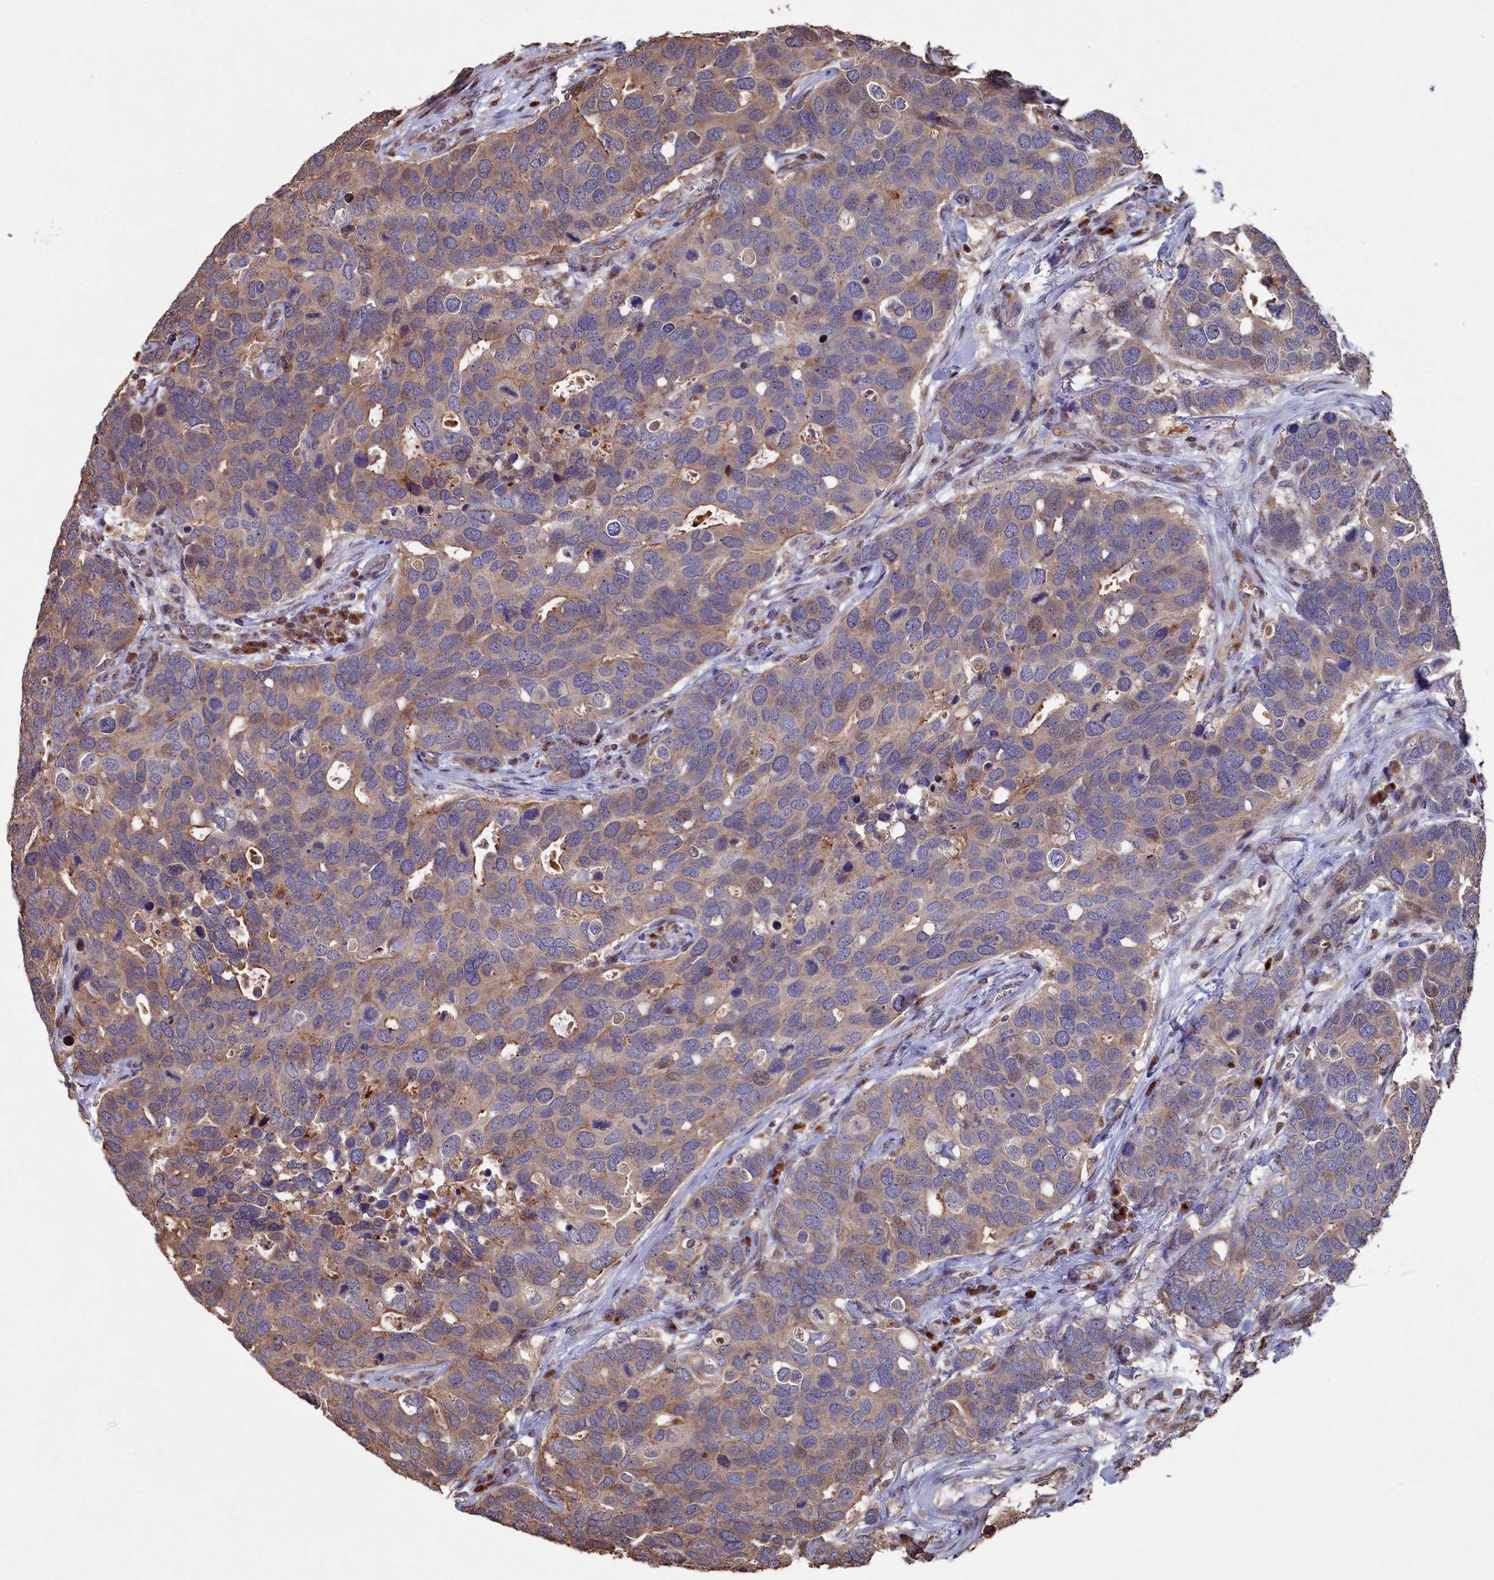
{"staining": {"intensity": "weak", "quantity": ">75%", "location": "cytoplasmic/membranous"}, "tissue": "breast cancer", "cell_type": "Tumor cells", "image_type": "cancer", "snomed": [{"axis": "morphology", "description": "Duct carcinoma"}, {"axis": "topography", "description": "Breast"}], "caption": "Brown immunohistochemical staining in breast infiltrating ductal carcinoma exhibits weak cytoplasmic/membranous positivity in about >75% of tumor cells.", "gene": "NAA60", "patient": {"sex": "female", "age": 83}}